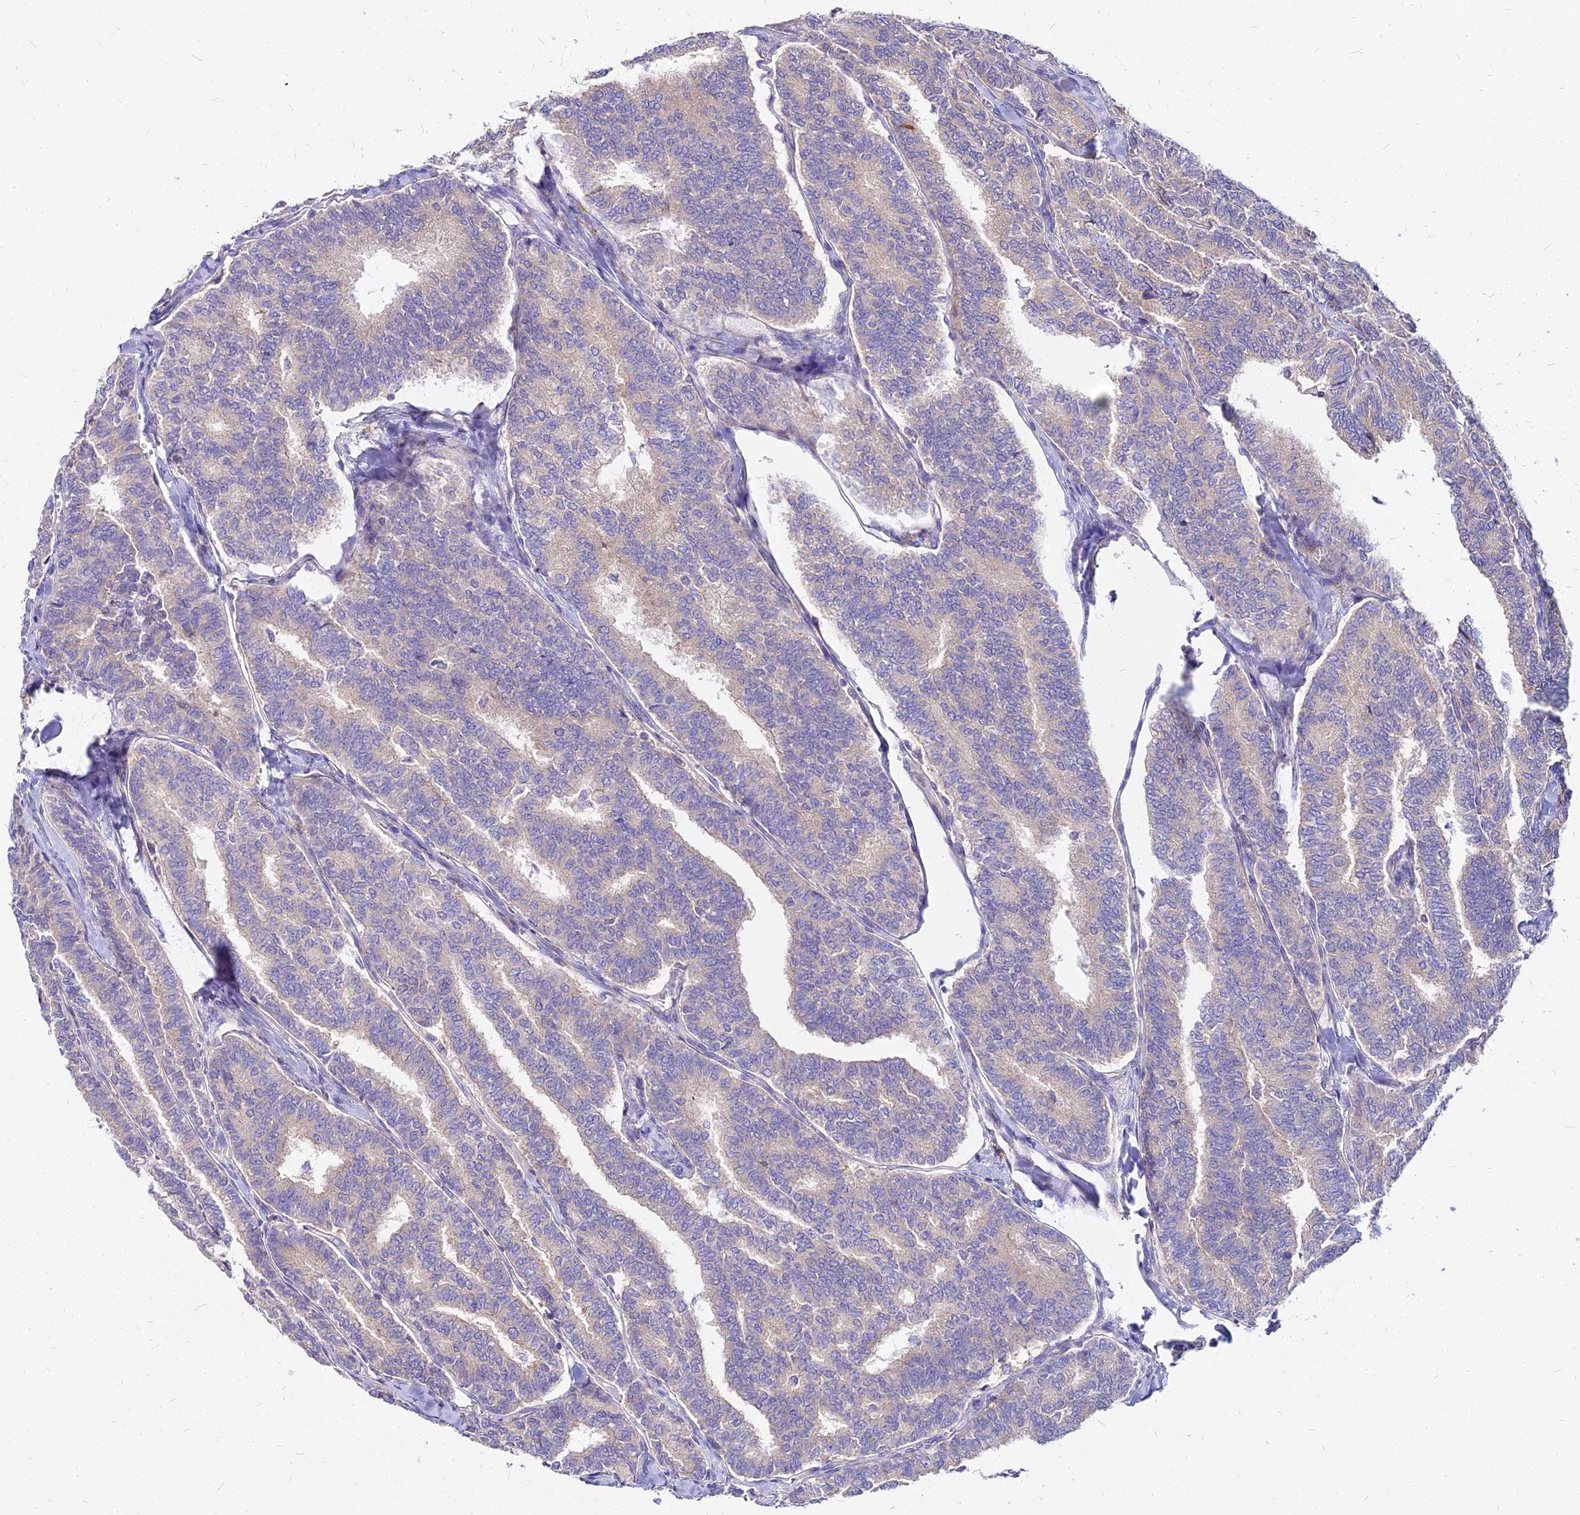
{"staining": {"intensity": "negative", "quantity": "none", "location": "none"}, "tissue": "thyroid cancer", "cell_type": "Tumor cells", "image_type": "cancer", "snomed": [{"axis": "morphology", "description": "Papillary adenocarcinoma, NOS"}, {"axis": "topography", "description": "Thyroid gland"}], "caption": "There is no significant expression in tumor cells of thyroid cancer (papillary adenocarcinoma). The staining was performed using DAB (3,3'-diaminobenzidine) to visualize the protein expression in brown, while the nuclei were stained in blue with hematoxylin (Magnification: 20x).", "gene": "COMMD10", "patient": {"sex": "female", "age": 35}}